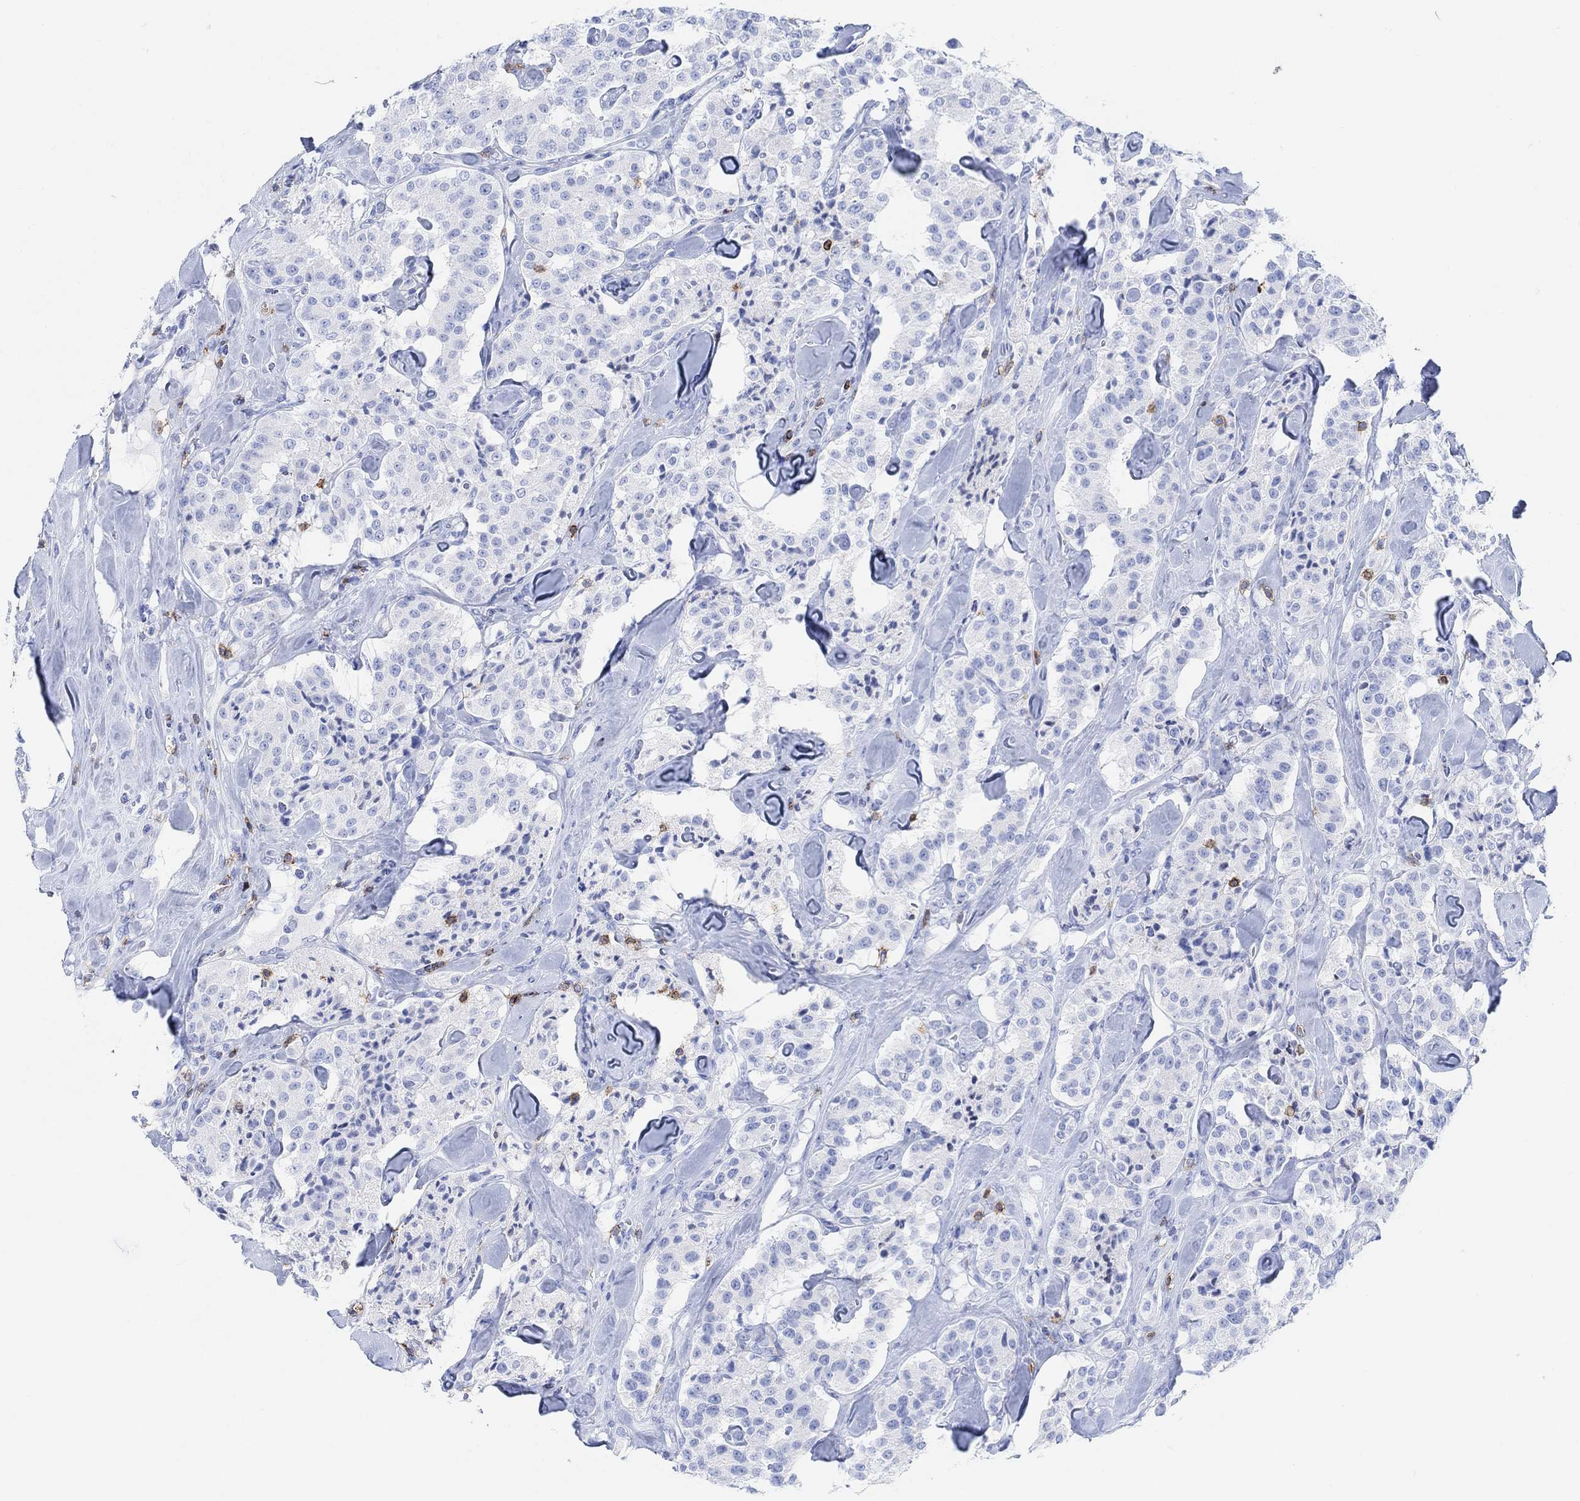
{"staining": {"intensity": "negative", "quantity": "none", "location": "none"}, "tissue": "carcinoid", "cell_type": "Tumor cells", "image_type": "cancer", "snomed": [{"axis": "morphology", "description": "Carcinoid, malignant, NOS"}, {"axis": "topography", "description": "Pancreas"}], "caption": "Tumor cells show no significant protein positivity in carcinoid. The staining is performed using DAB brown chromogen with nuclei counter-stained in using hematoxylin.", "gene": "GPR65", "patient": {"sex": "male", "age": 41}}